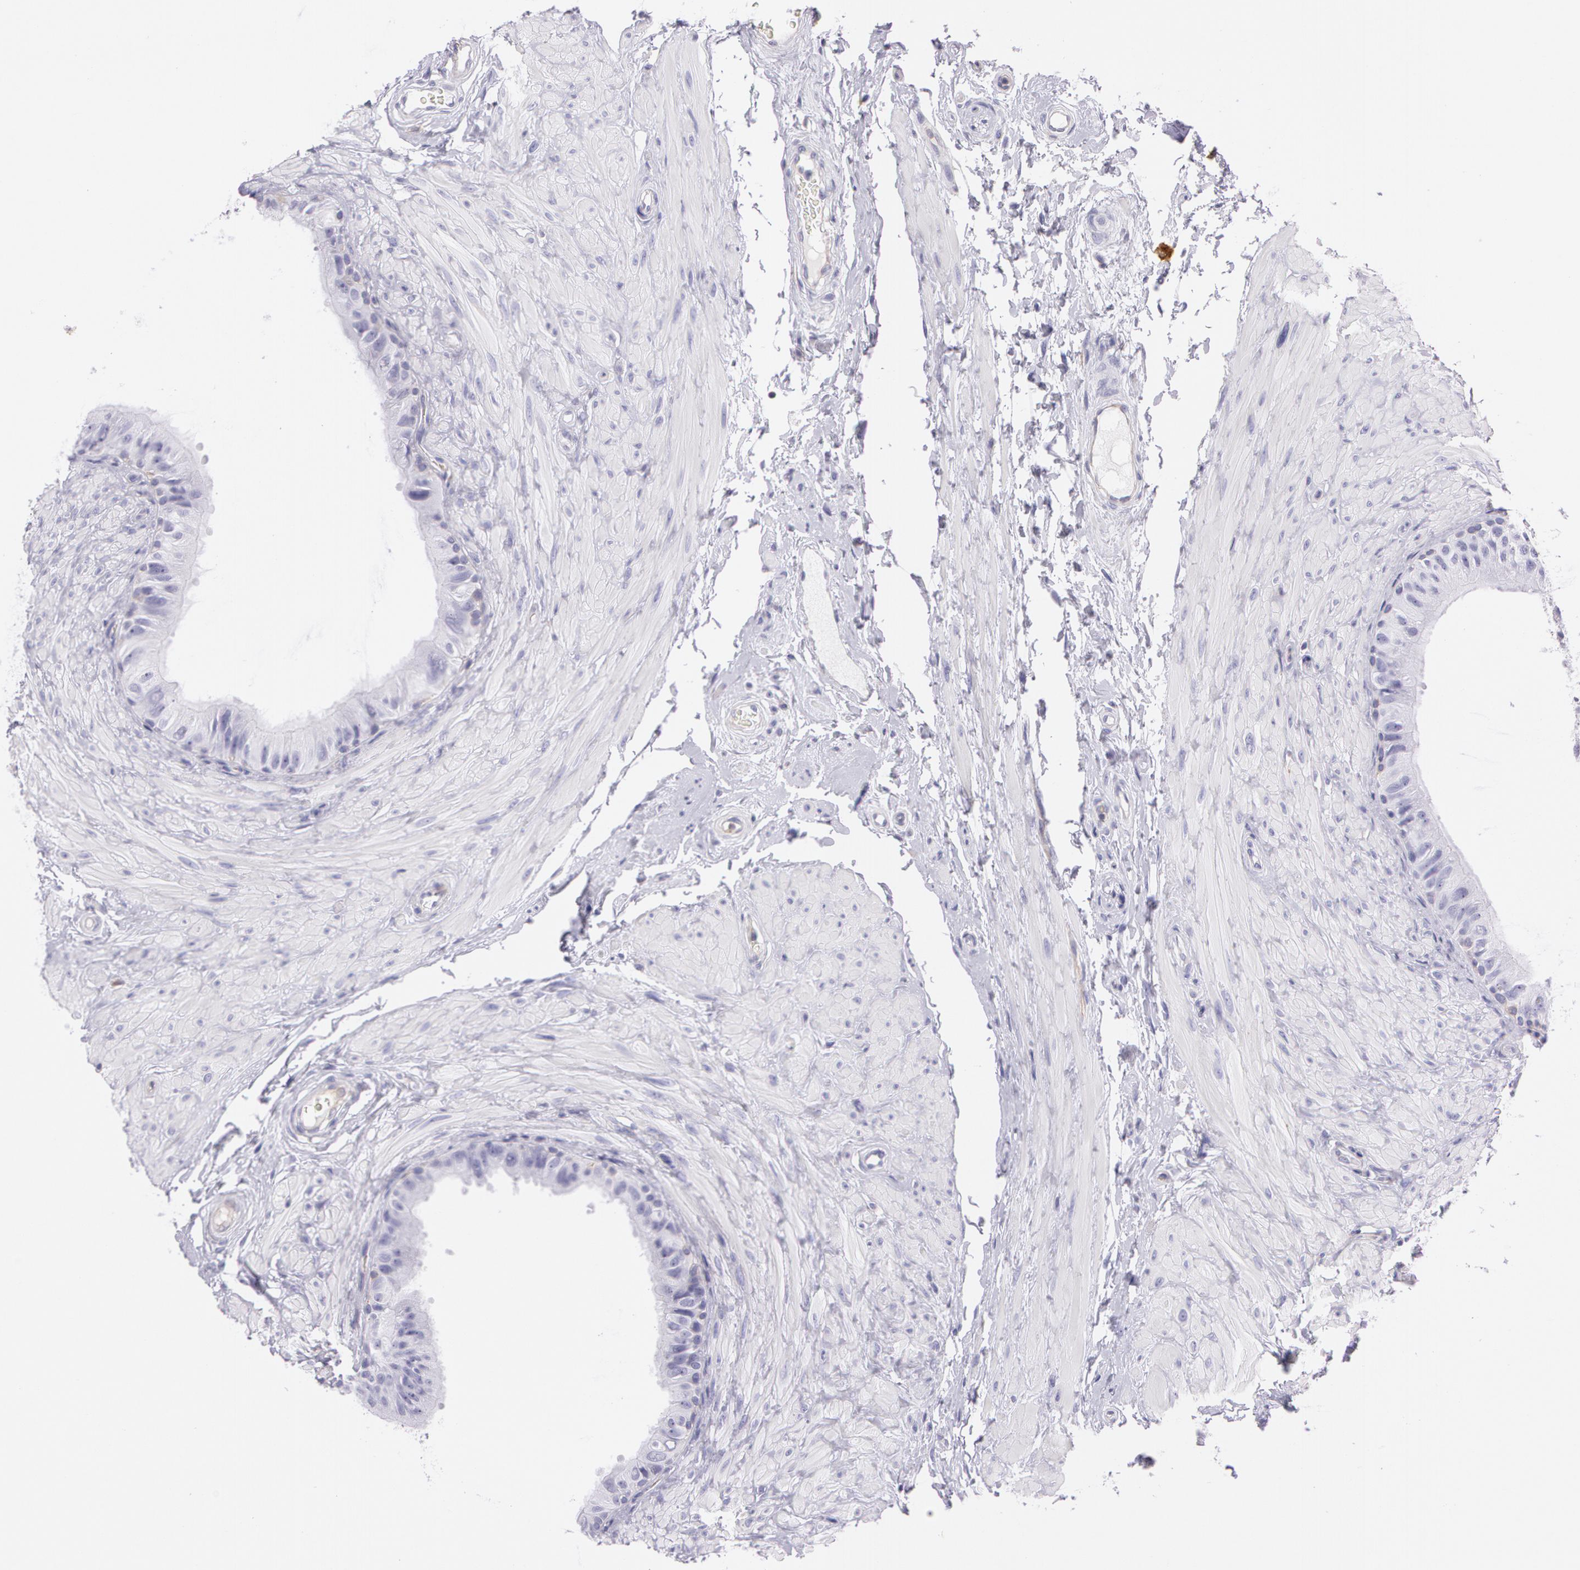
{"staining": {"intensity": "weak", "quantity": "<25%", "location": "cytoplasmic/membranous"}, "tissue": "epididymis", "cell_type": "Glandular cells", "image_type": "normal", "snomed": [{"axis": "morphology", "description": "Normal tissue, NOS"}, {"axis": "topography", "description": "Epididymis"}], "caption": "Immunohistochemistry (IHC) photomicrograph of unremarkable epididymis stained for a protein (brown), which displays no positivity in glandular cells.", "gene": "LY75", "patient": {"sex": "male", "age": 68}}